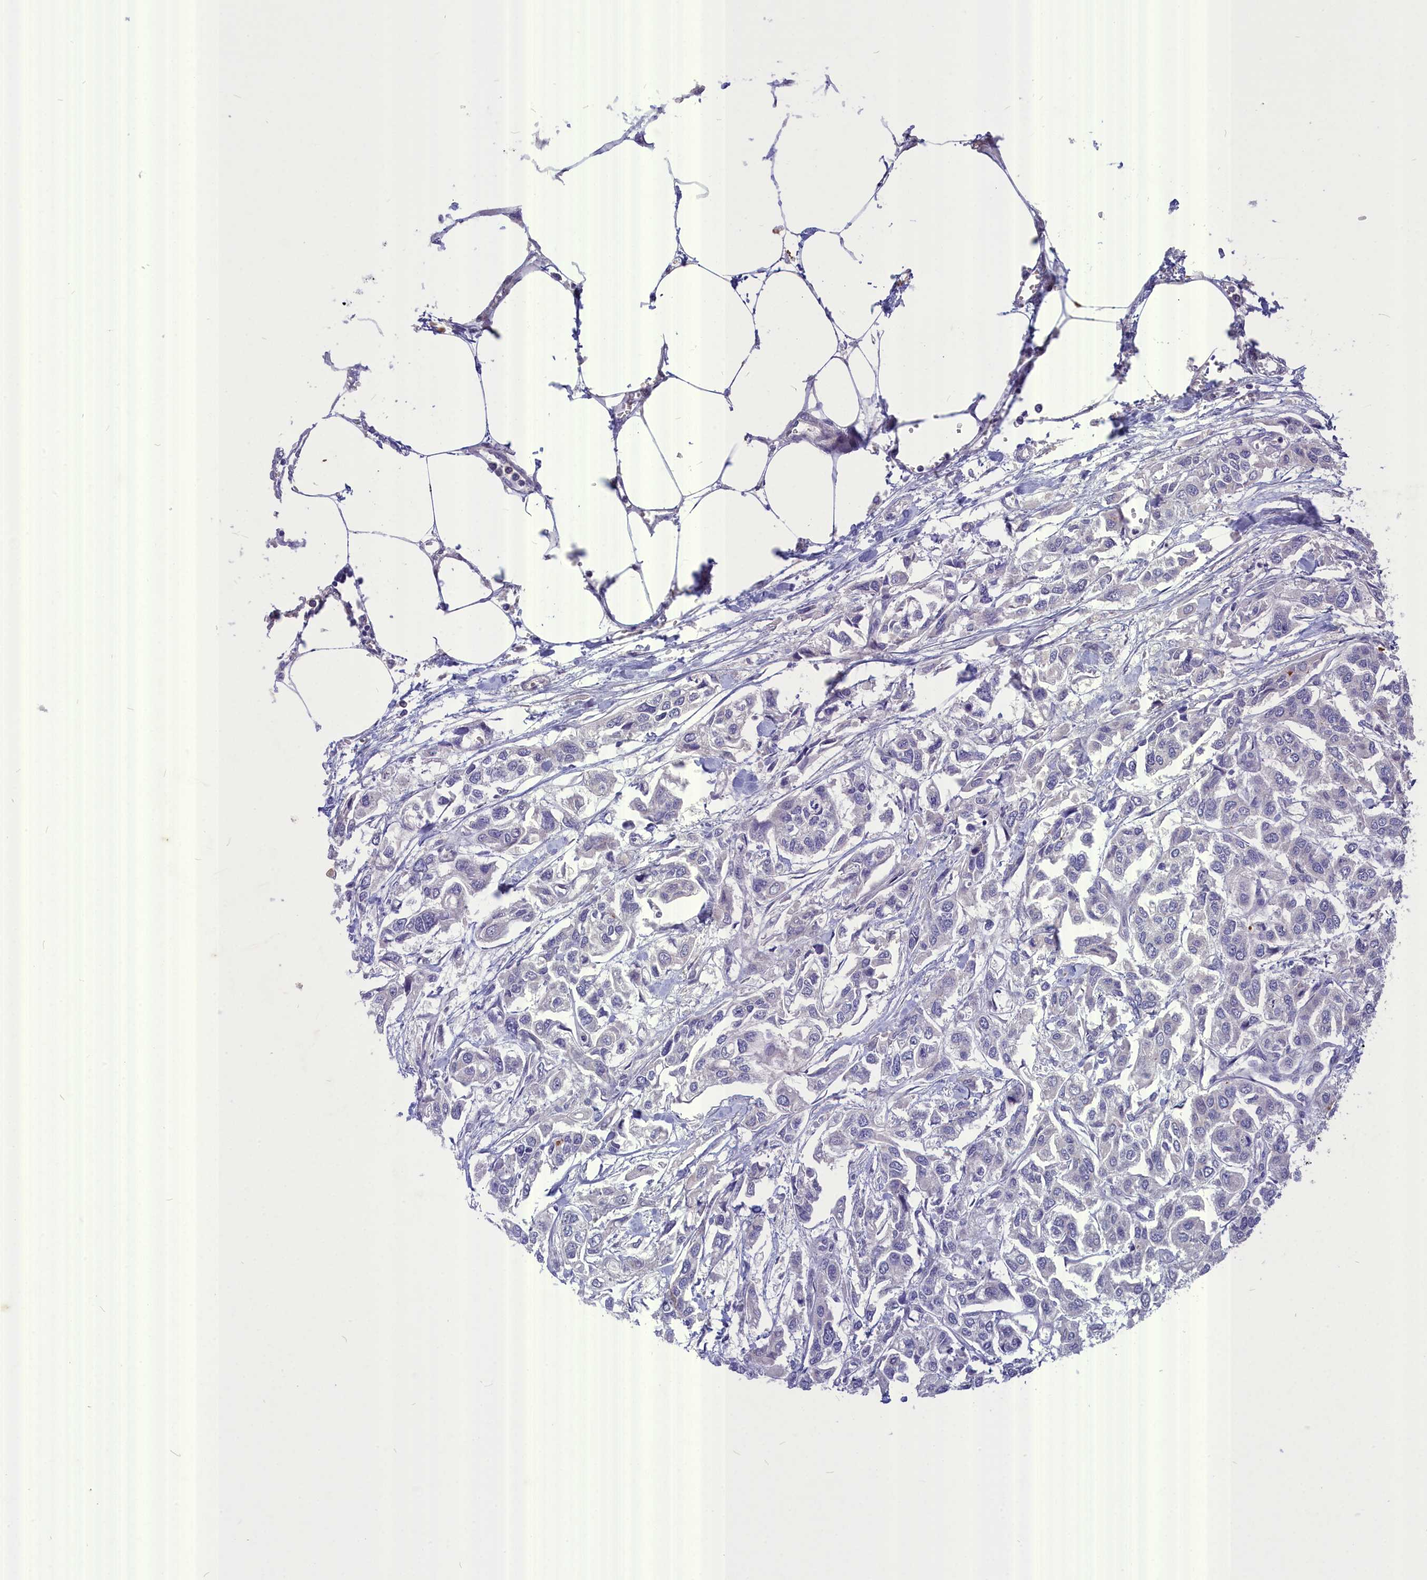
{"staining": {"intensity": "negative", "quantity": "none", "location": "none"}, "tissue": "urothelial cancer", "cell_type": "Tumor cells", "image_type": "cancer", "snomed": [{"axis": "morphology", "description": "Urothelial carcinoma, High grade"}, {"axis": "topography", "description": "Urinary bladder"}], "caption": "IHC of high-grade urothelial carcinoma reveals no positivity in tumor cells.", "gene": "DEFB119", "patient": {"sex": "male", "age": 67}}